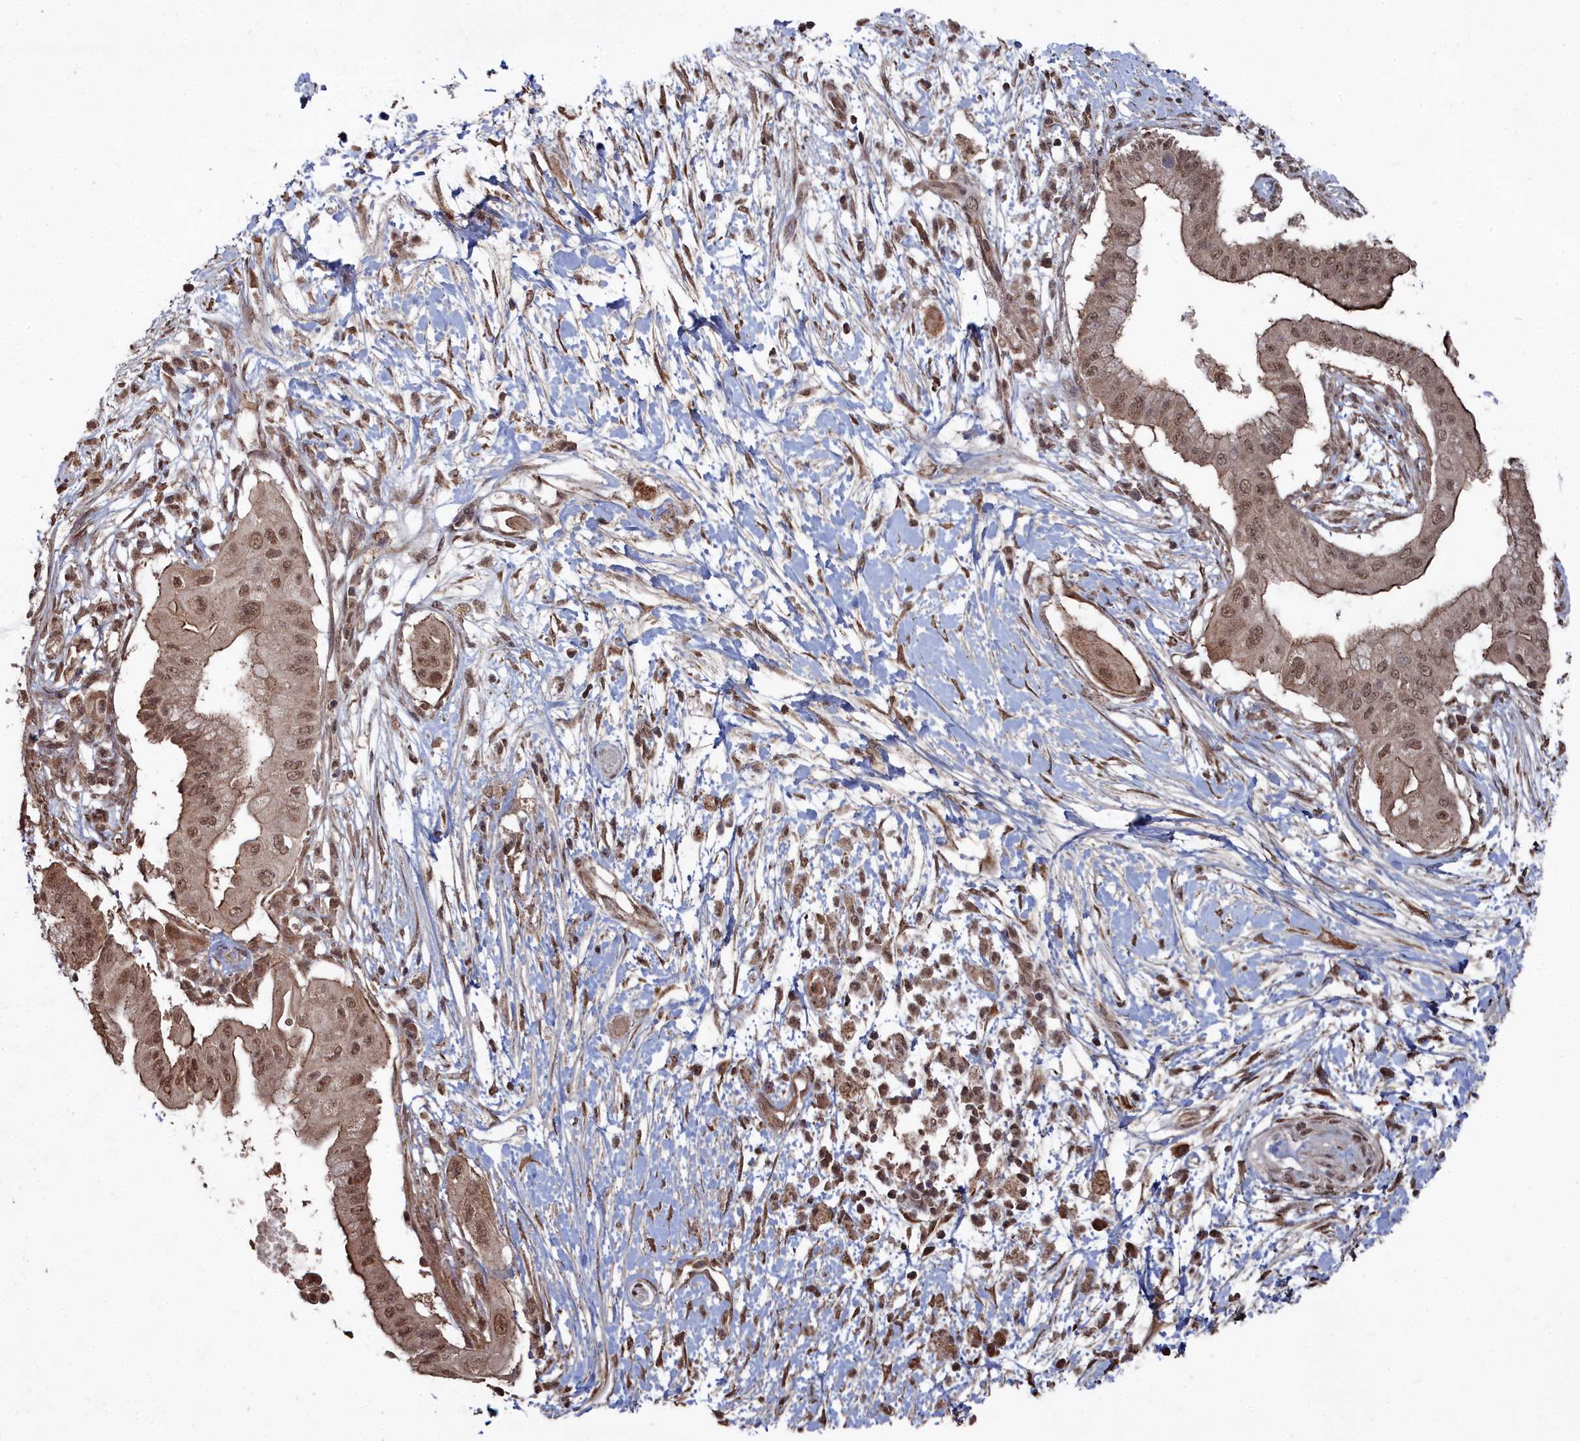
{"staining": {"intensity": "moderate", "quantity": ">75%", "location": "cytoplasmic/membranous,nuclear"}, "tissue": "pancreatic cancer", "cell_type": "Tumor cells", "image_type": "cancer", "snomed": [{"axis": "morphology", "description": "Adenocarcinoma, NOS"}, {"axis": "topography", "description": "Pancreas"}], "caption": "Brown immunohistochemical staining in pancreatic adenocarcinoma reveals moderate cytoplasmic/membranous and nuclear positivity in approximately >75% of tumor cells.", "gene": "CCNP", "patient": {"sex": "male", "age": 68}}